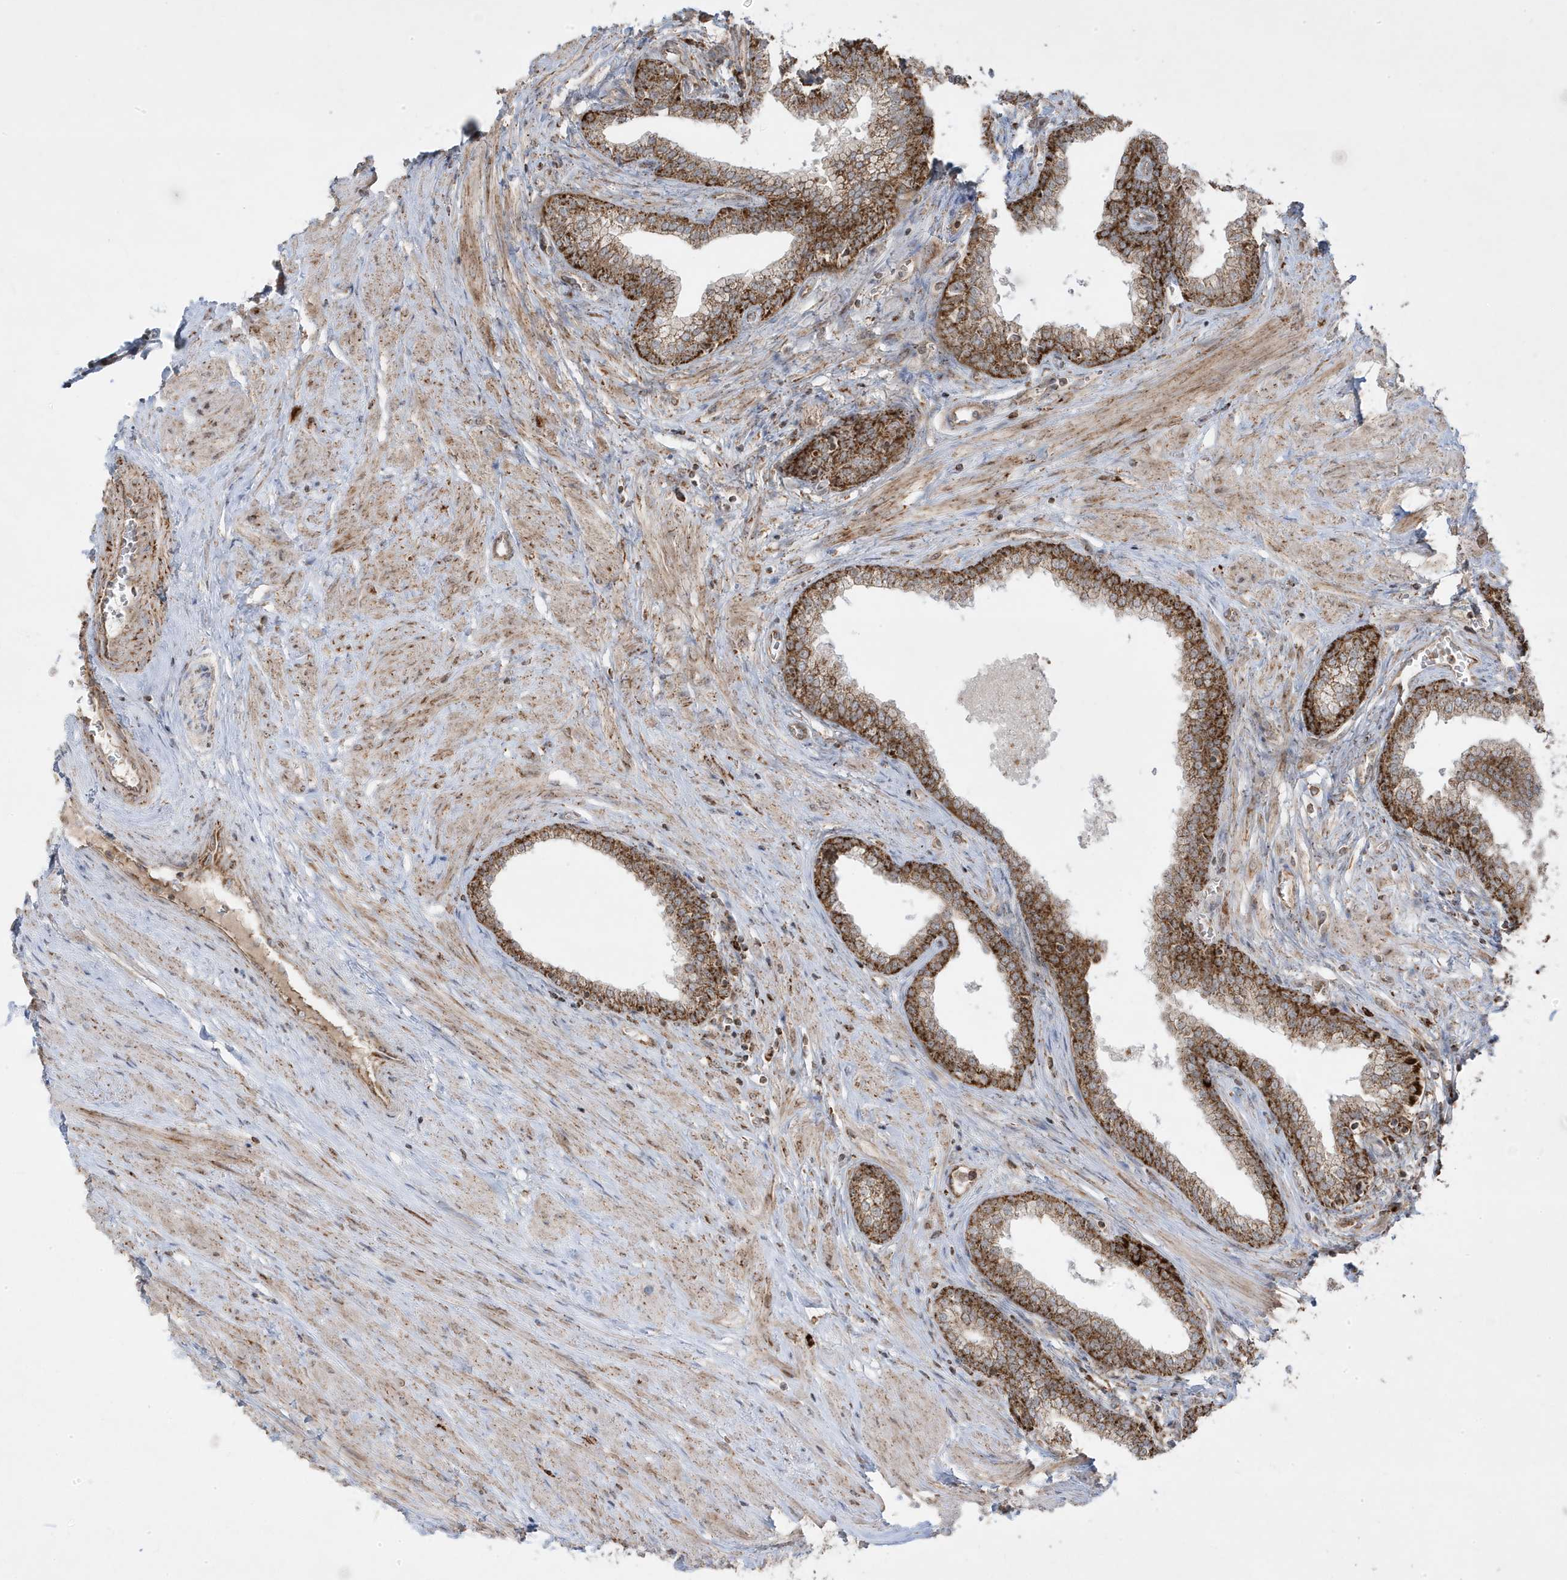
{"staining": {"intensity": "strong", "quantity": ">75%", "location": "cytoplasmic/membranous"}, "tissue": "prostate", "cell_type": "Glandular cells", "image_type": "normal", "snomed": [{"axis": "morphology", "description": "Normal tissue, NOS"}, {"axis": "morphology", "description": "Urothelial carcinoma, Low grade"}, {"axis": "topography", "description": "Urinary bladder"}, {"axis": "topography", "description": "Prostate"}], "caption": "Protein analysis of normal prostate exhibits strong cytoplasmic/membranous positivity in about >75% of glandular cells. Nuclei are stained in blue.", "gene": "CLUAP1", "patient": {"sex": "male", "age": 60}}